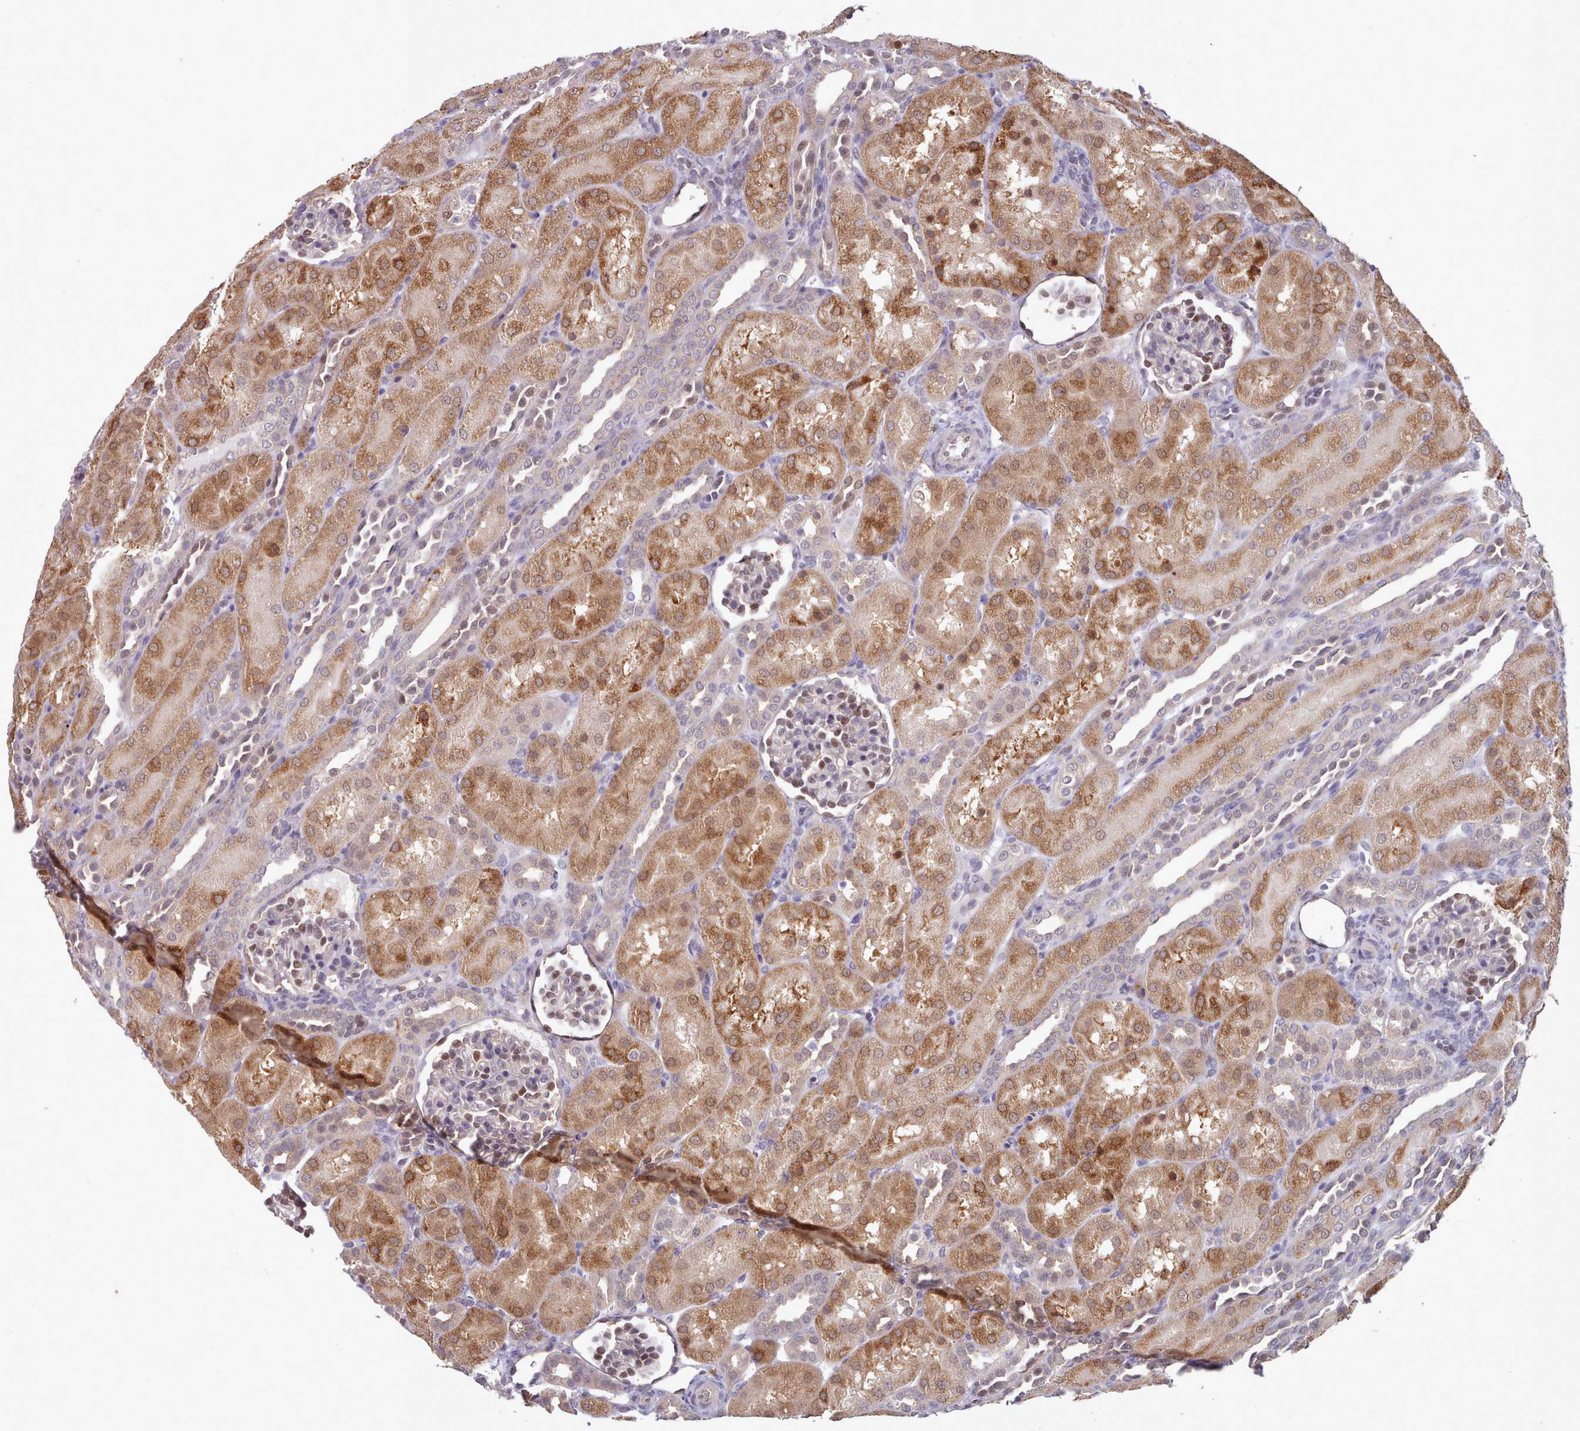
{"staining": {"intensity": "moderate", "quantity": "25%-75%", "location": "nuclear"}, "tissue": "kidney", "cell_type": "Cells in glomeruli", "image_type": "normal", "snomed": [{"axis": "morphology", "description": "Normal tissue, NOS"}, {"axis": "topography", "description": "Kidney"}], "caption": "Immunohistochemical staining of unremarkable kidney demonstrates 25%-75% levels of moderate nuclear protein expression in about 25%-75% of cells in glomeruli. (Stains: DAB in brown, nuclei in blue, Microscopy: brightfield microscopy at high magnification).", "gene": "CES3", "patient": {"sex": "male", "age": 1}}